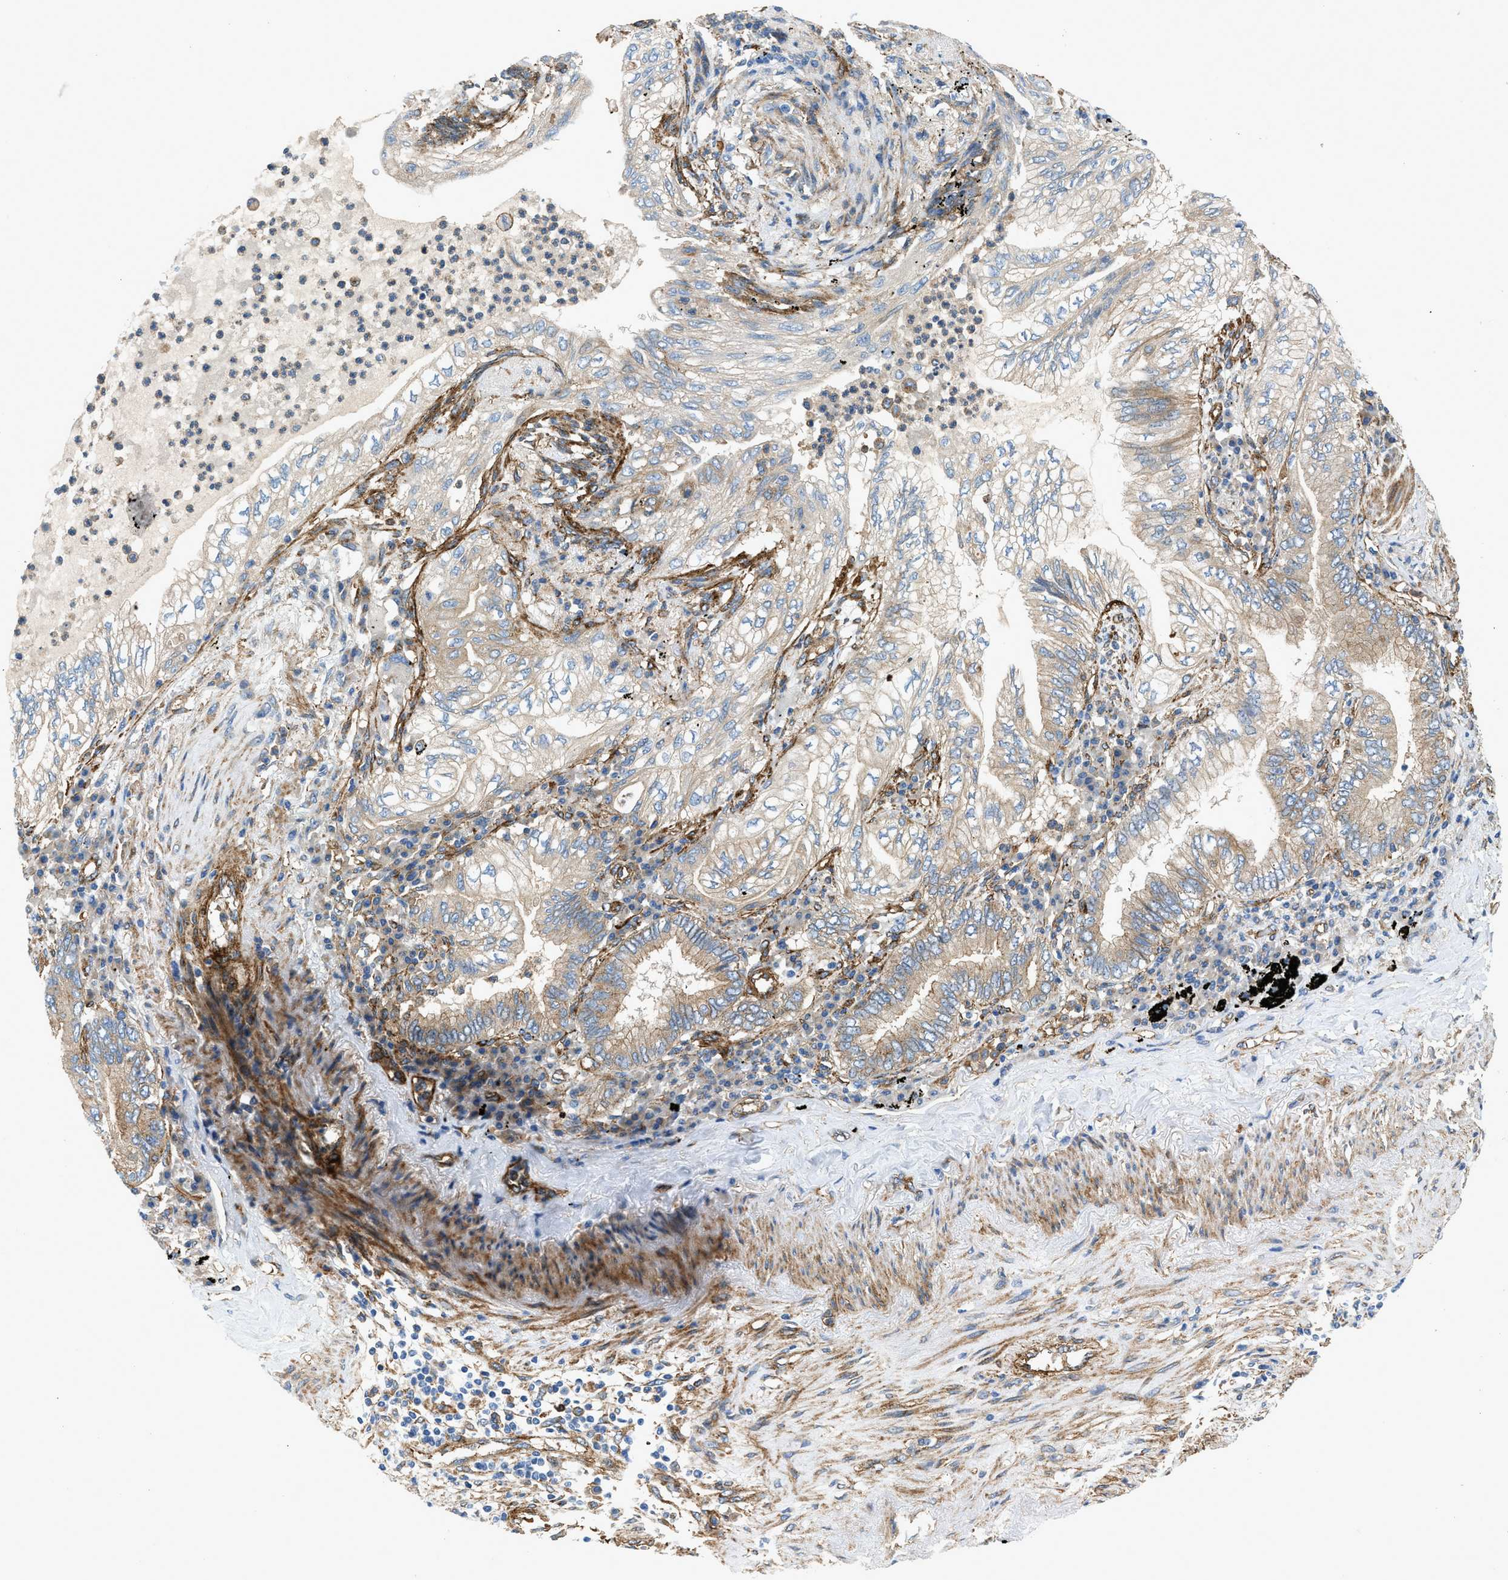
{"staining": {"intensity": "weak", "quantity": "<25%", "location": "cytoplasmic/membranous"}, "tissue": "lung cancer", "cell_type": "Tumor cells", "image_type": "cancer", "snomed": [{"axis": "morphology", "description": "Normal tissue, NOS"}, {"axis": "morphology", "description": "Adenocarcinoma, NOS"}, {"axis": "topography", "description": "Bronchus"}, {"axis": "topography", "description": "Lung"}], "caption": "Tumor cells are negative for protein expression in human lung cancer.", "gene": "HIP1", "patient": {"sex": "female", "age": 70}}